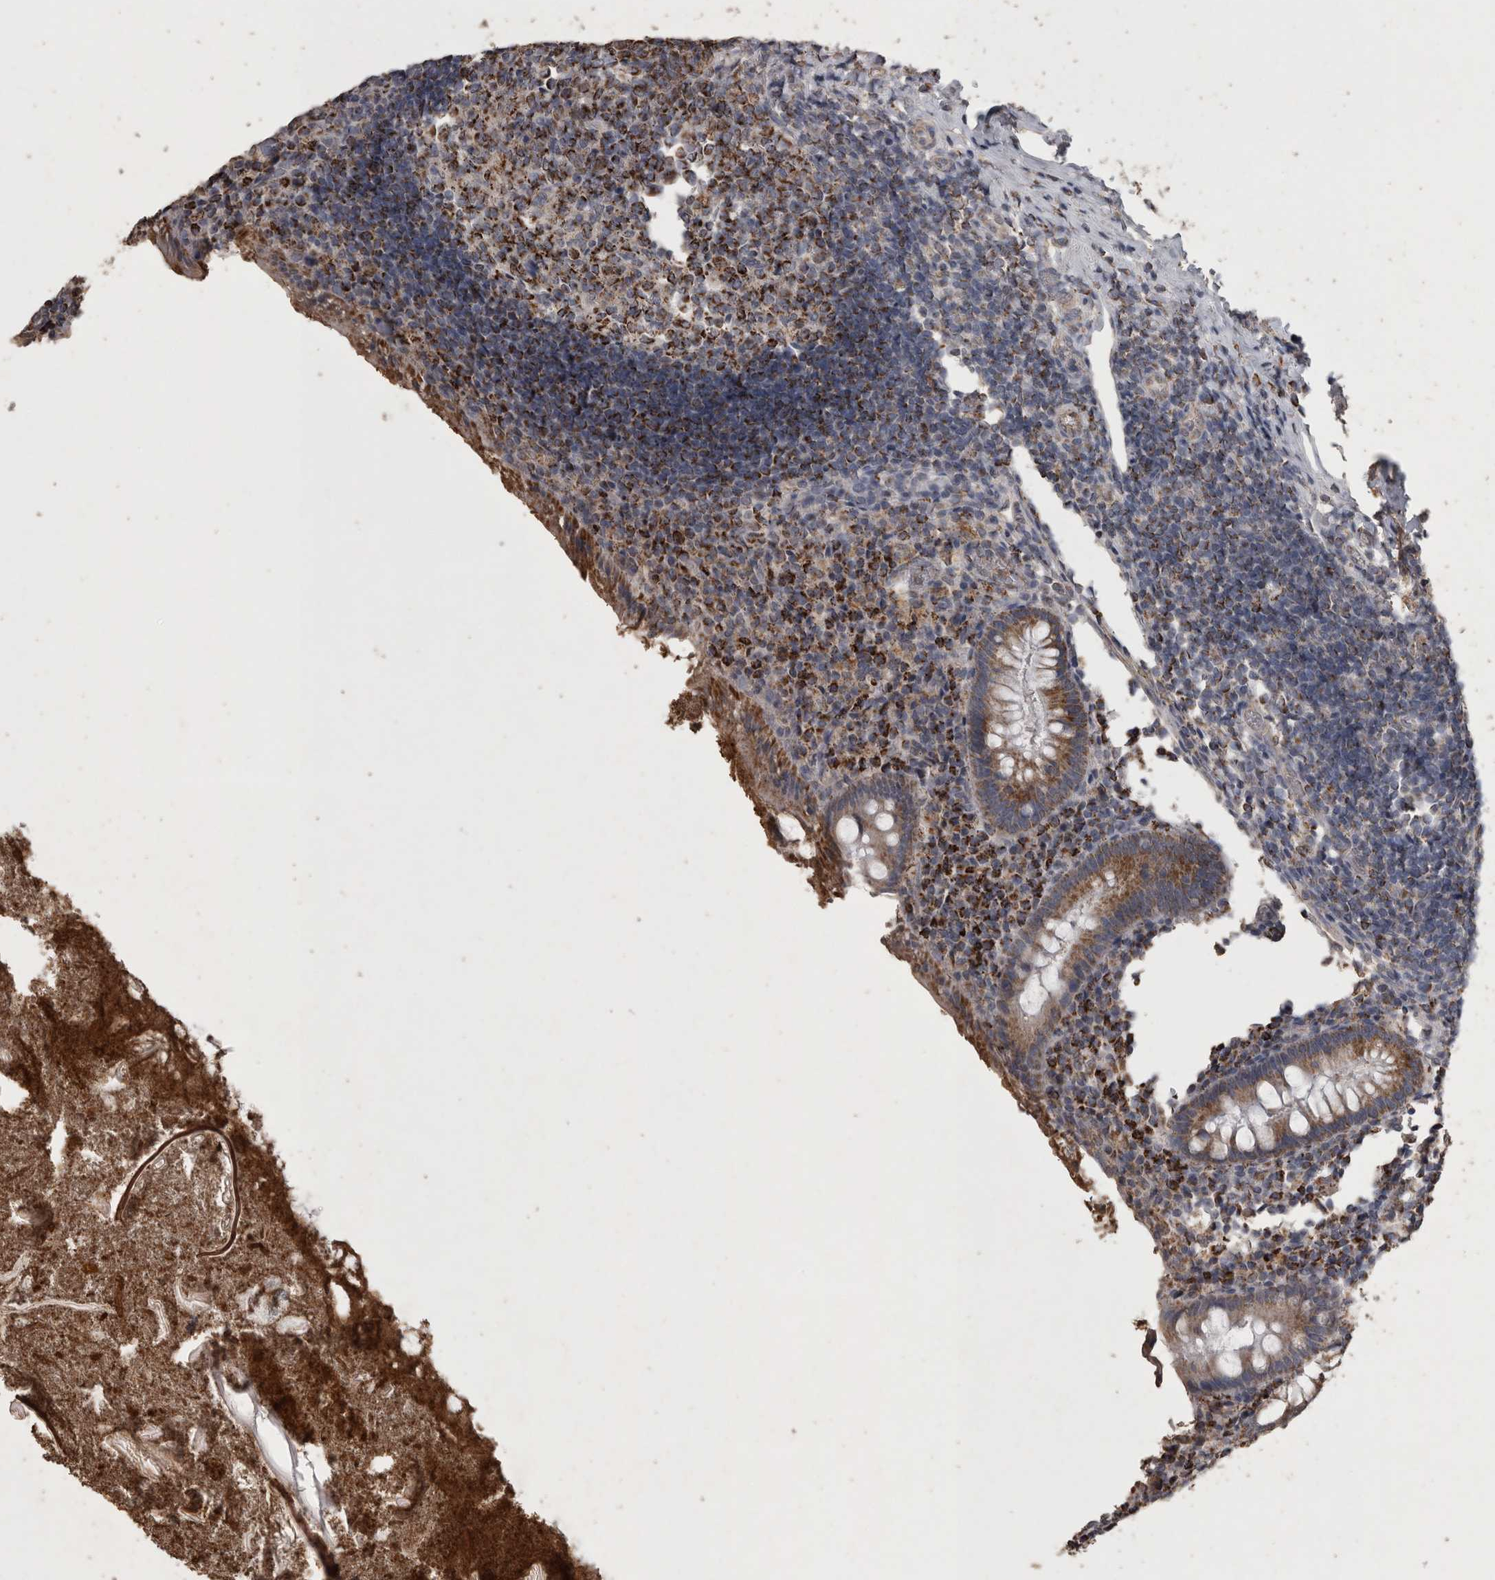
{"staining": {"intensity": "moderate", "quantity": ">75%", "location": "cytoplasmic/membranous"}, "tissue": "appendix", "cell_type": "Glandular cells", "image_type": "normal", "snomed": [{"axis": "morphology", "description": "Normal tissue, NOS"}, {"axis": "topography", "description": "Appendix"}], "caption": "Immunohistochemical staining of benign human appendix shows medium levels of moderate cytoplasmic/membranous staining in approximately >75% of glandular cells.", "gene": "ACADM", "patient": {"sex": "female", "age": 17}}